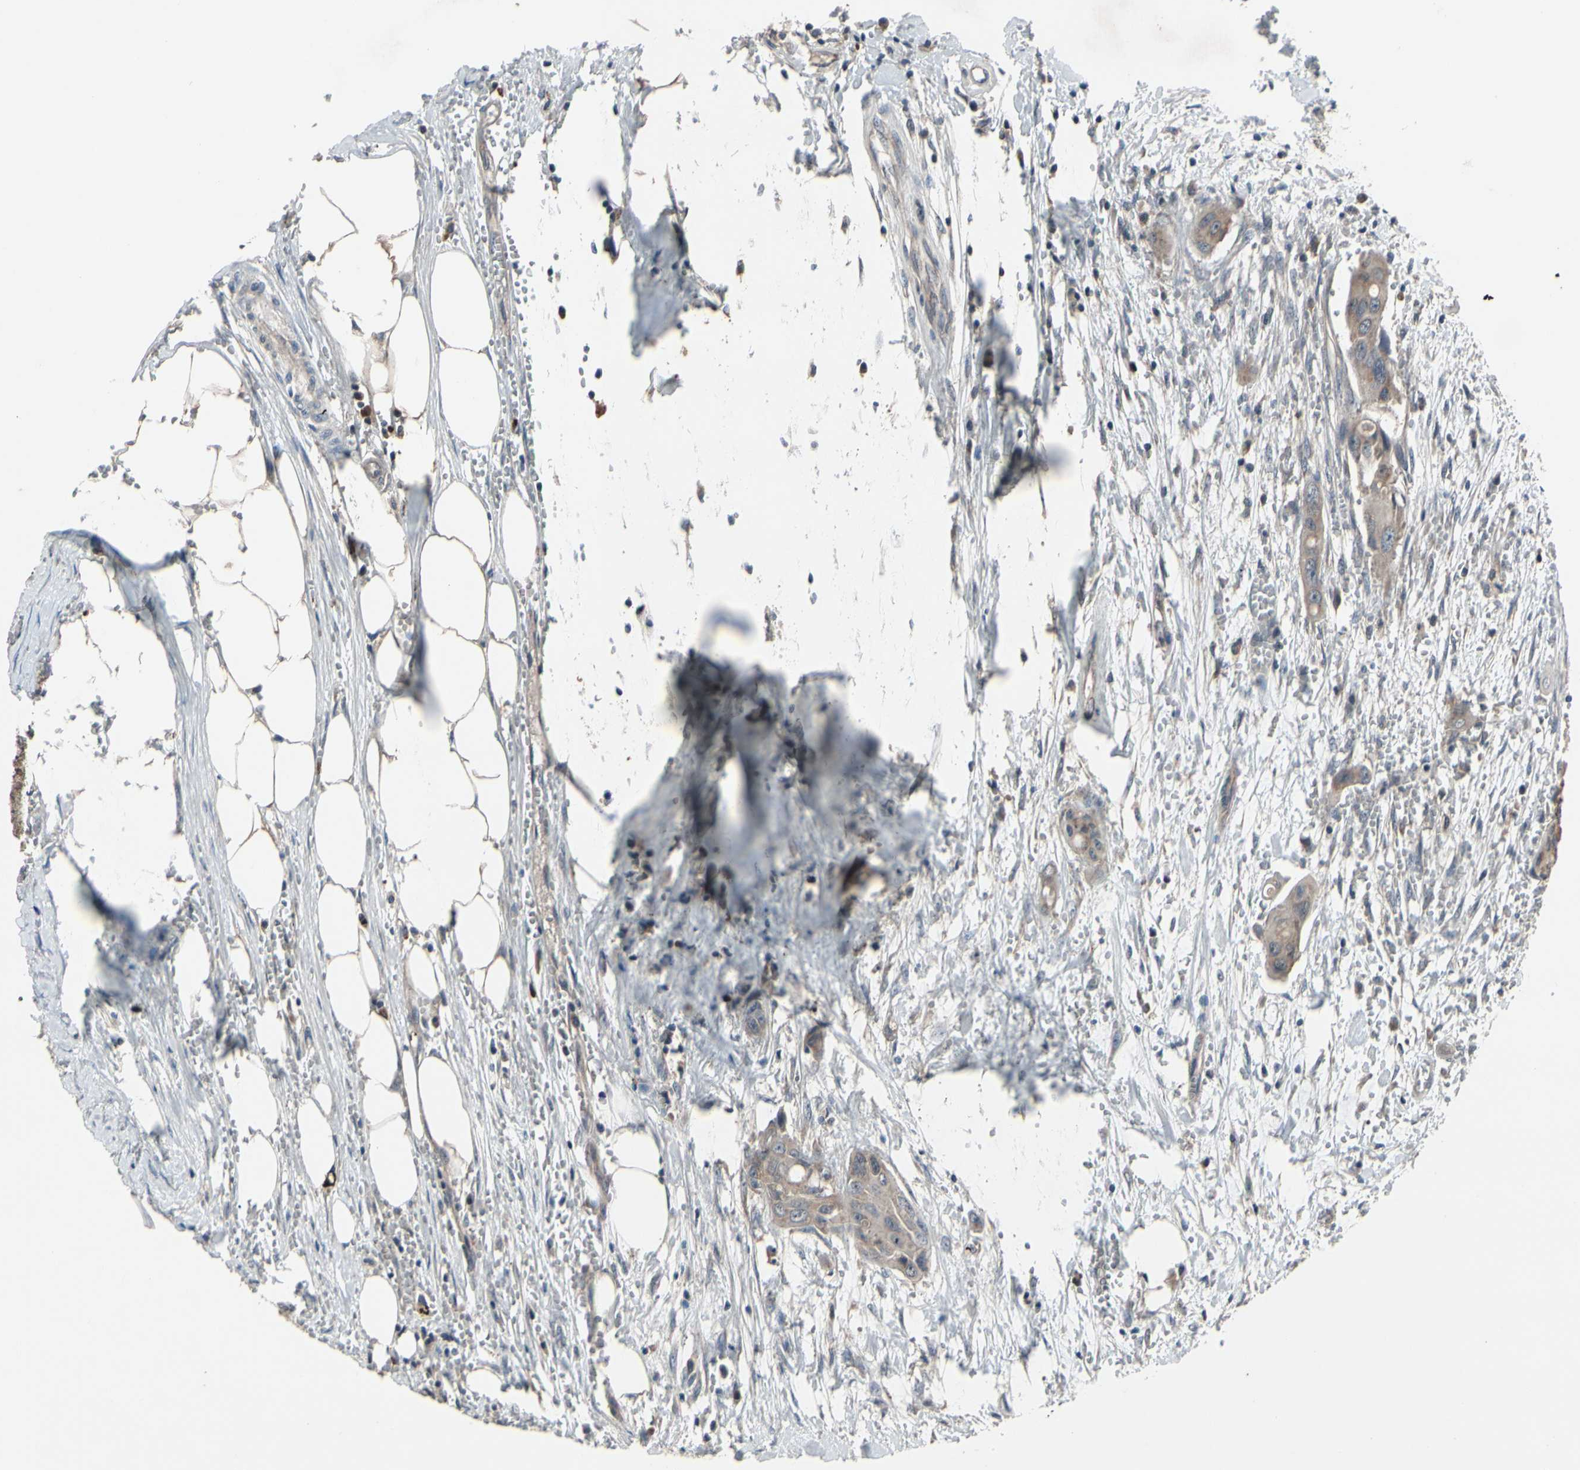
{"staining": {"intensity": "moderate", "quantity": ">75%", "location": "cytoplasmic/membranous"}, "tissue": "colorectal cancer", "cell_type": "Tumor cells", "image_type": "cancer", "snomed": [{"axis": "morphology", "description": "Adenocarcinoma, NOS"}, {"axis": "topography", "description": "Colon"}], "caption": "Moderate cytoplasmic/membranous staining for a protein is appreciated in approximately >75% of tumor cells of colorectal adenocarcinoma using immunohistochemistry.", "gene": "MBTPS2", "patient": {"sex": "female", "age": 57}}